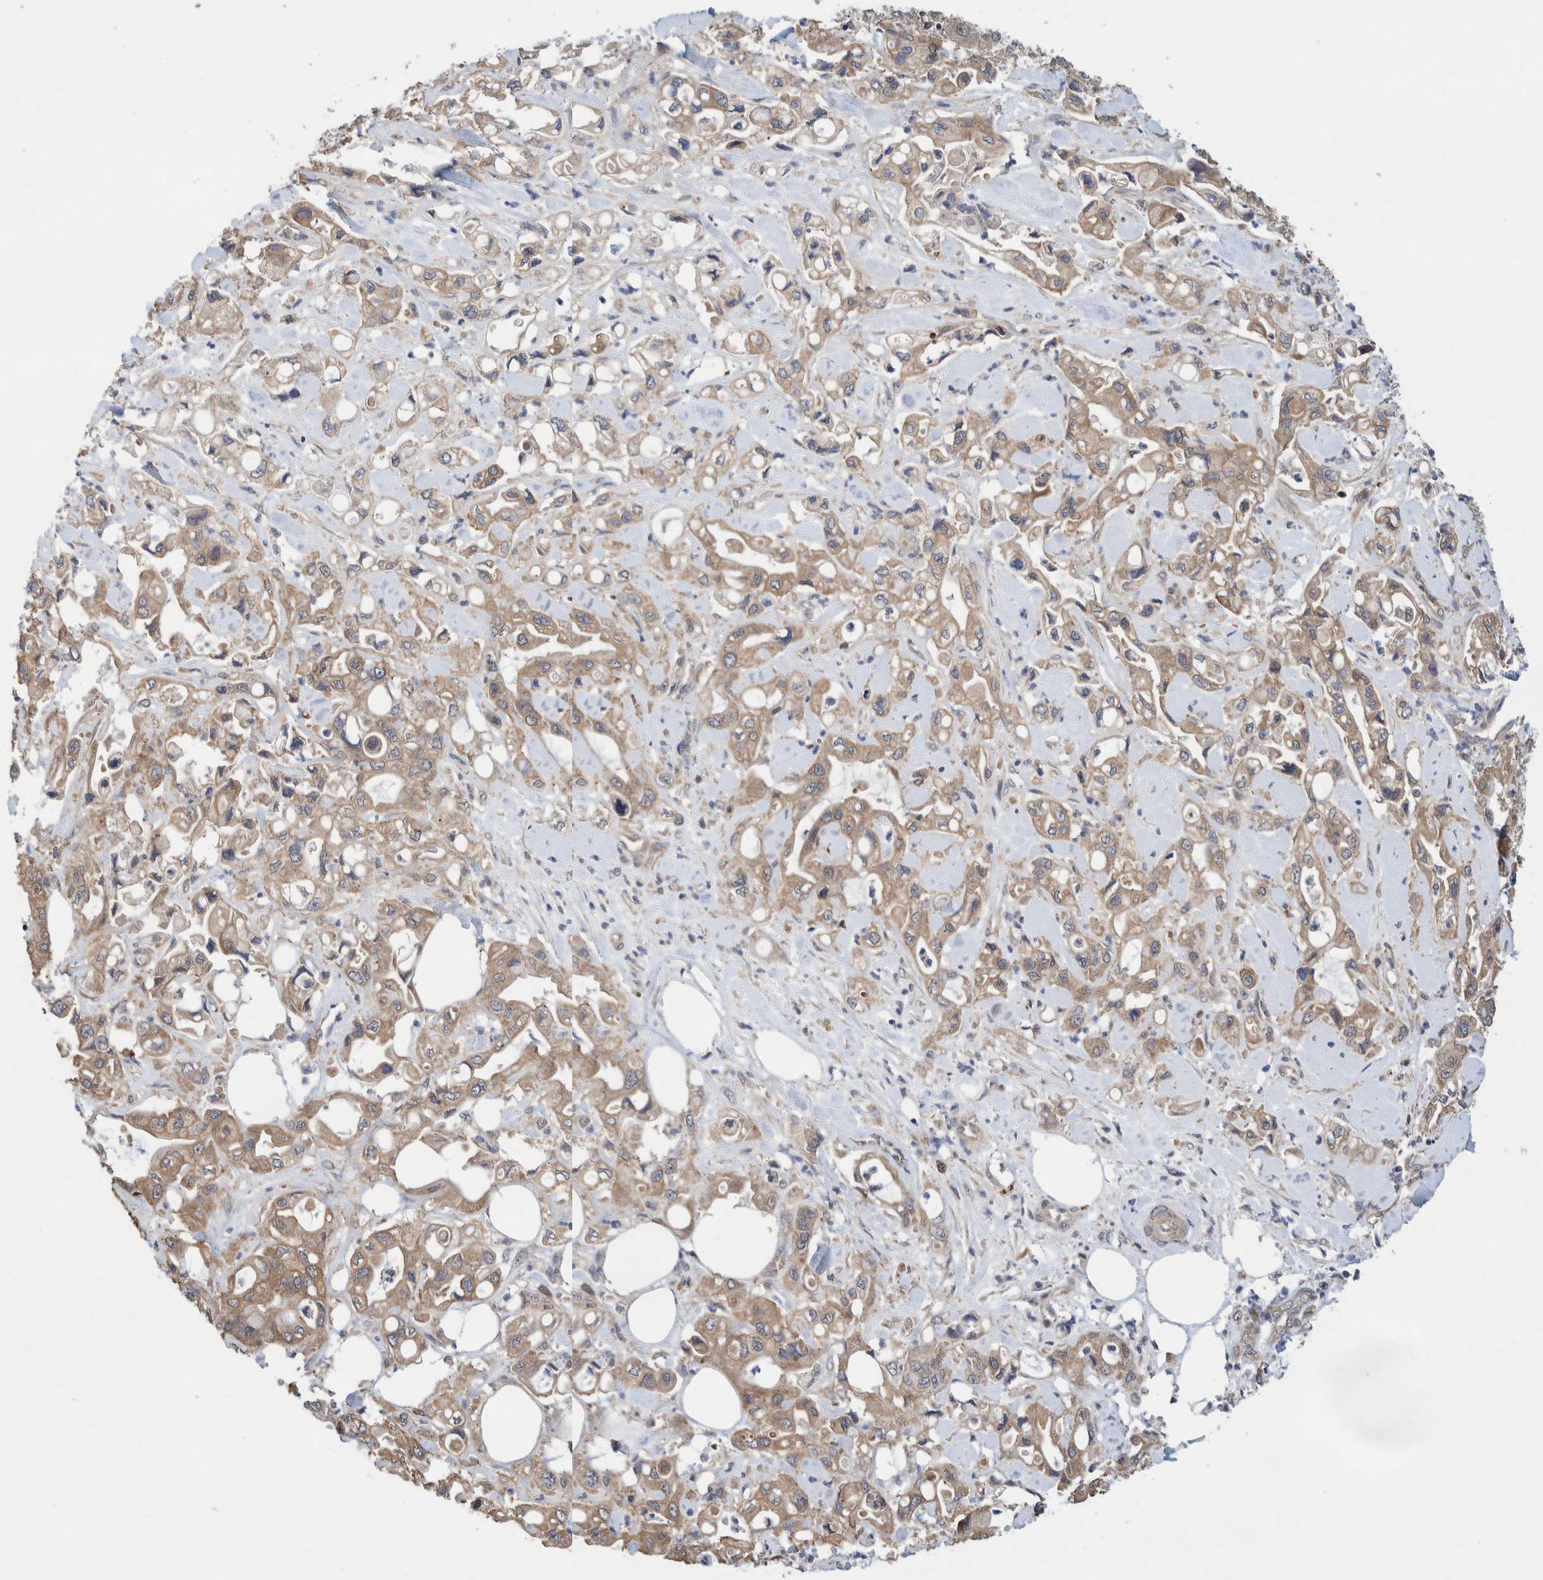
{"staining": {"intensity": "weak", "quantity": ">75%", "location": "cytoplasmic/membranous"}, "tissue": "pancreatic cancer", "cell_type": "Tumor cells", "image_type": "cancer", "snomed": [{"axis": "morphology", "description": "Adenocarcinoma, NOS"}, {"axis": "topography", "description": "Pancreas"}], "caption": "A high-resolution photomicrograph shows IHC staining of pancreatic adenocarcinoma, which exhibits weak cytoplasmic/membranous expression in approximately >75% of tumor cells.", "gene": "PIK3R6", "patient": {"sex": "male", "age": 70}}